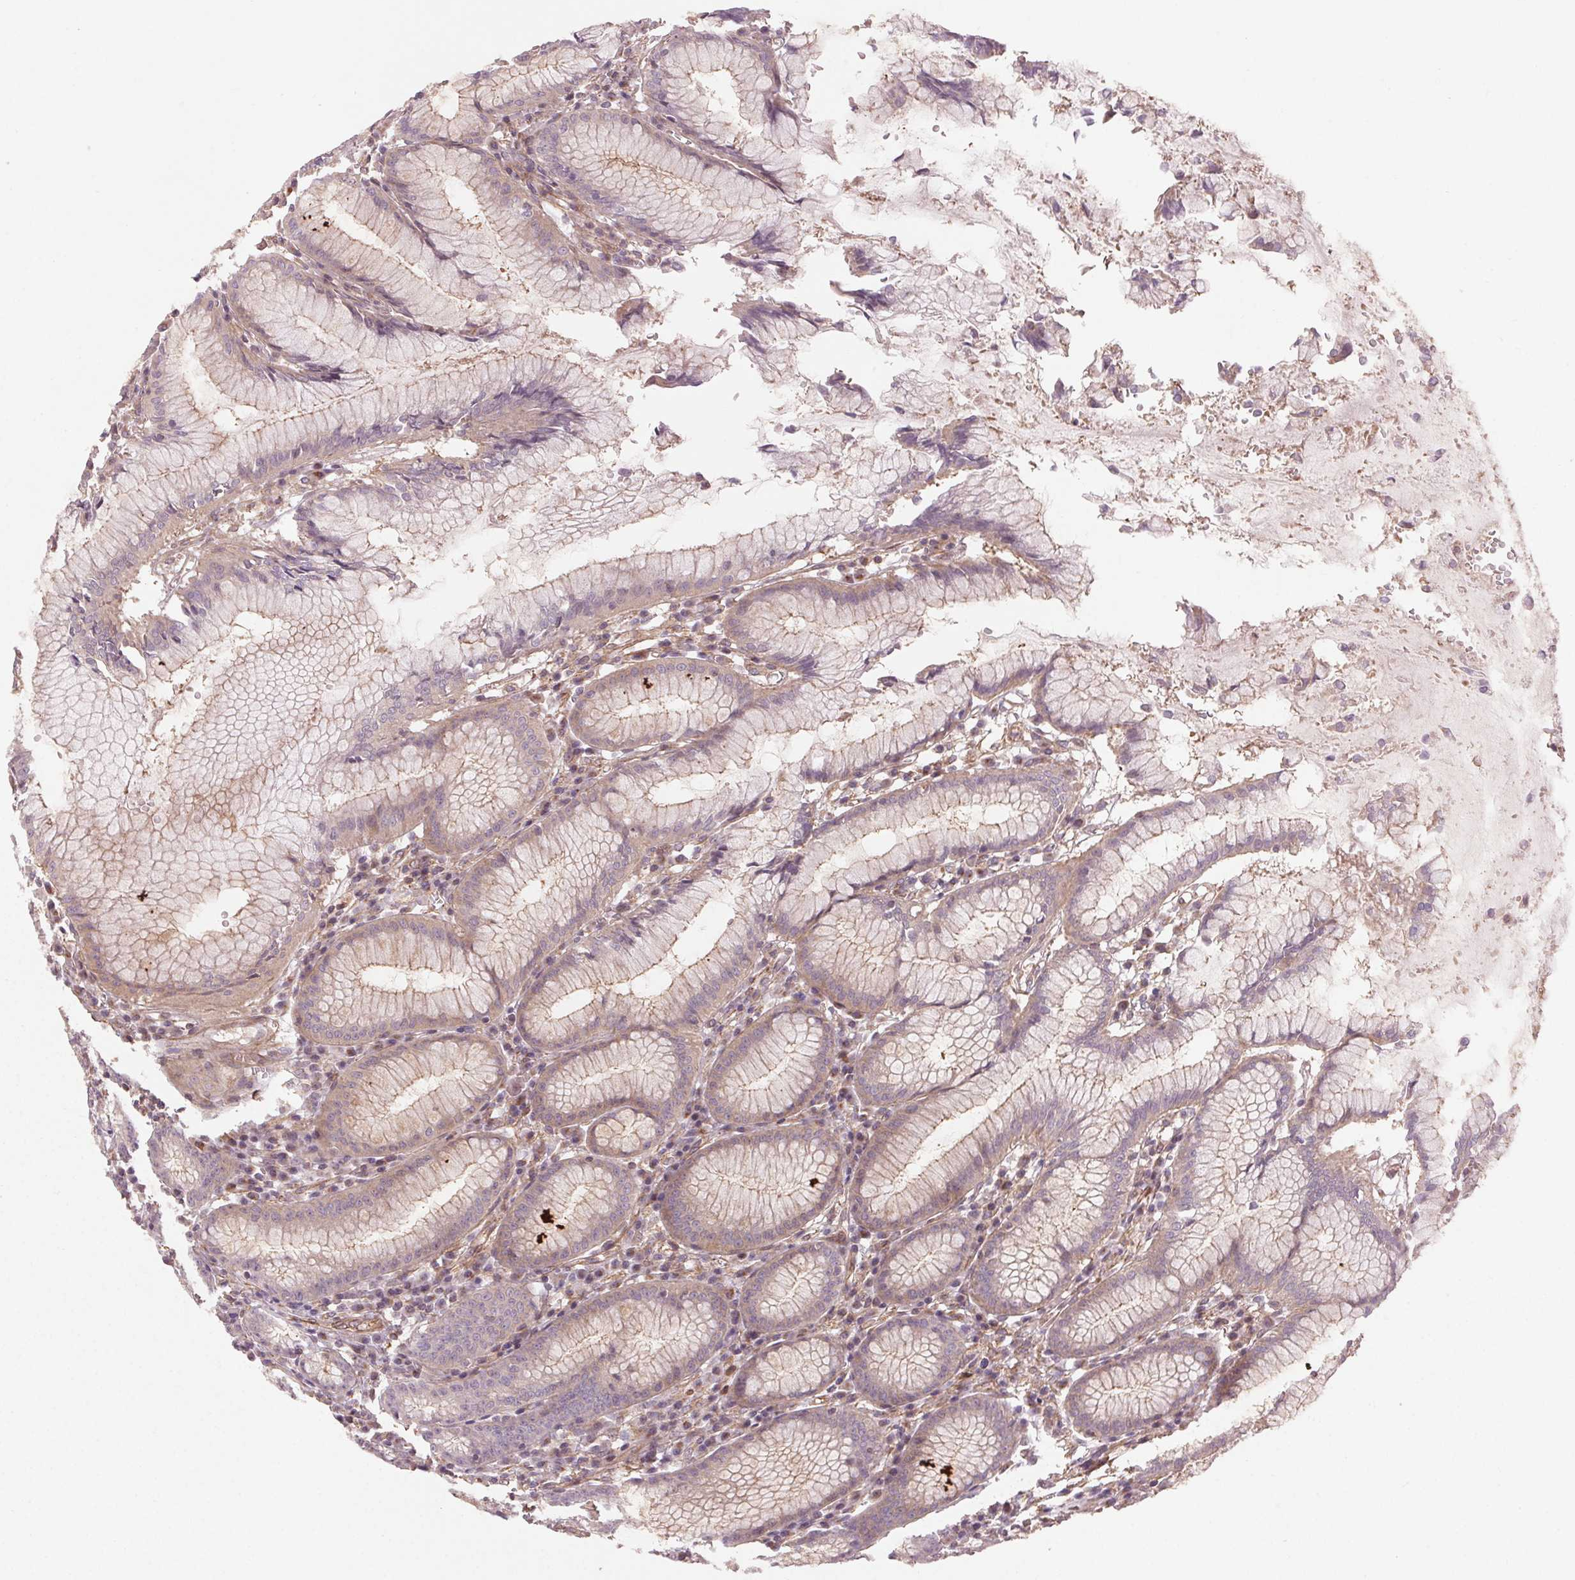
{"staining": {"intensity": "weak", "quantity": "25%-75%", "location": "cytoplasmic/membranous"}, "tissue": "stomach", "cell_type": "Glandular cells", "image_type": "normal", "snomed": [{"axis": "morphology", "description": "Normal tissue, NOS"}, {"axis": "topography", "description": "Stomach"}], "caption": "An image of stomach stained for a protein reveals weak cytoplasmic/membranous brown staining in glandular cells.", "gene": "CCSER1", "patient": {"sex": "male", "age": 55}}